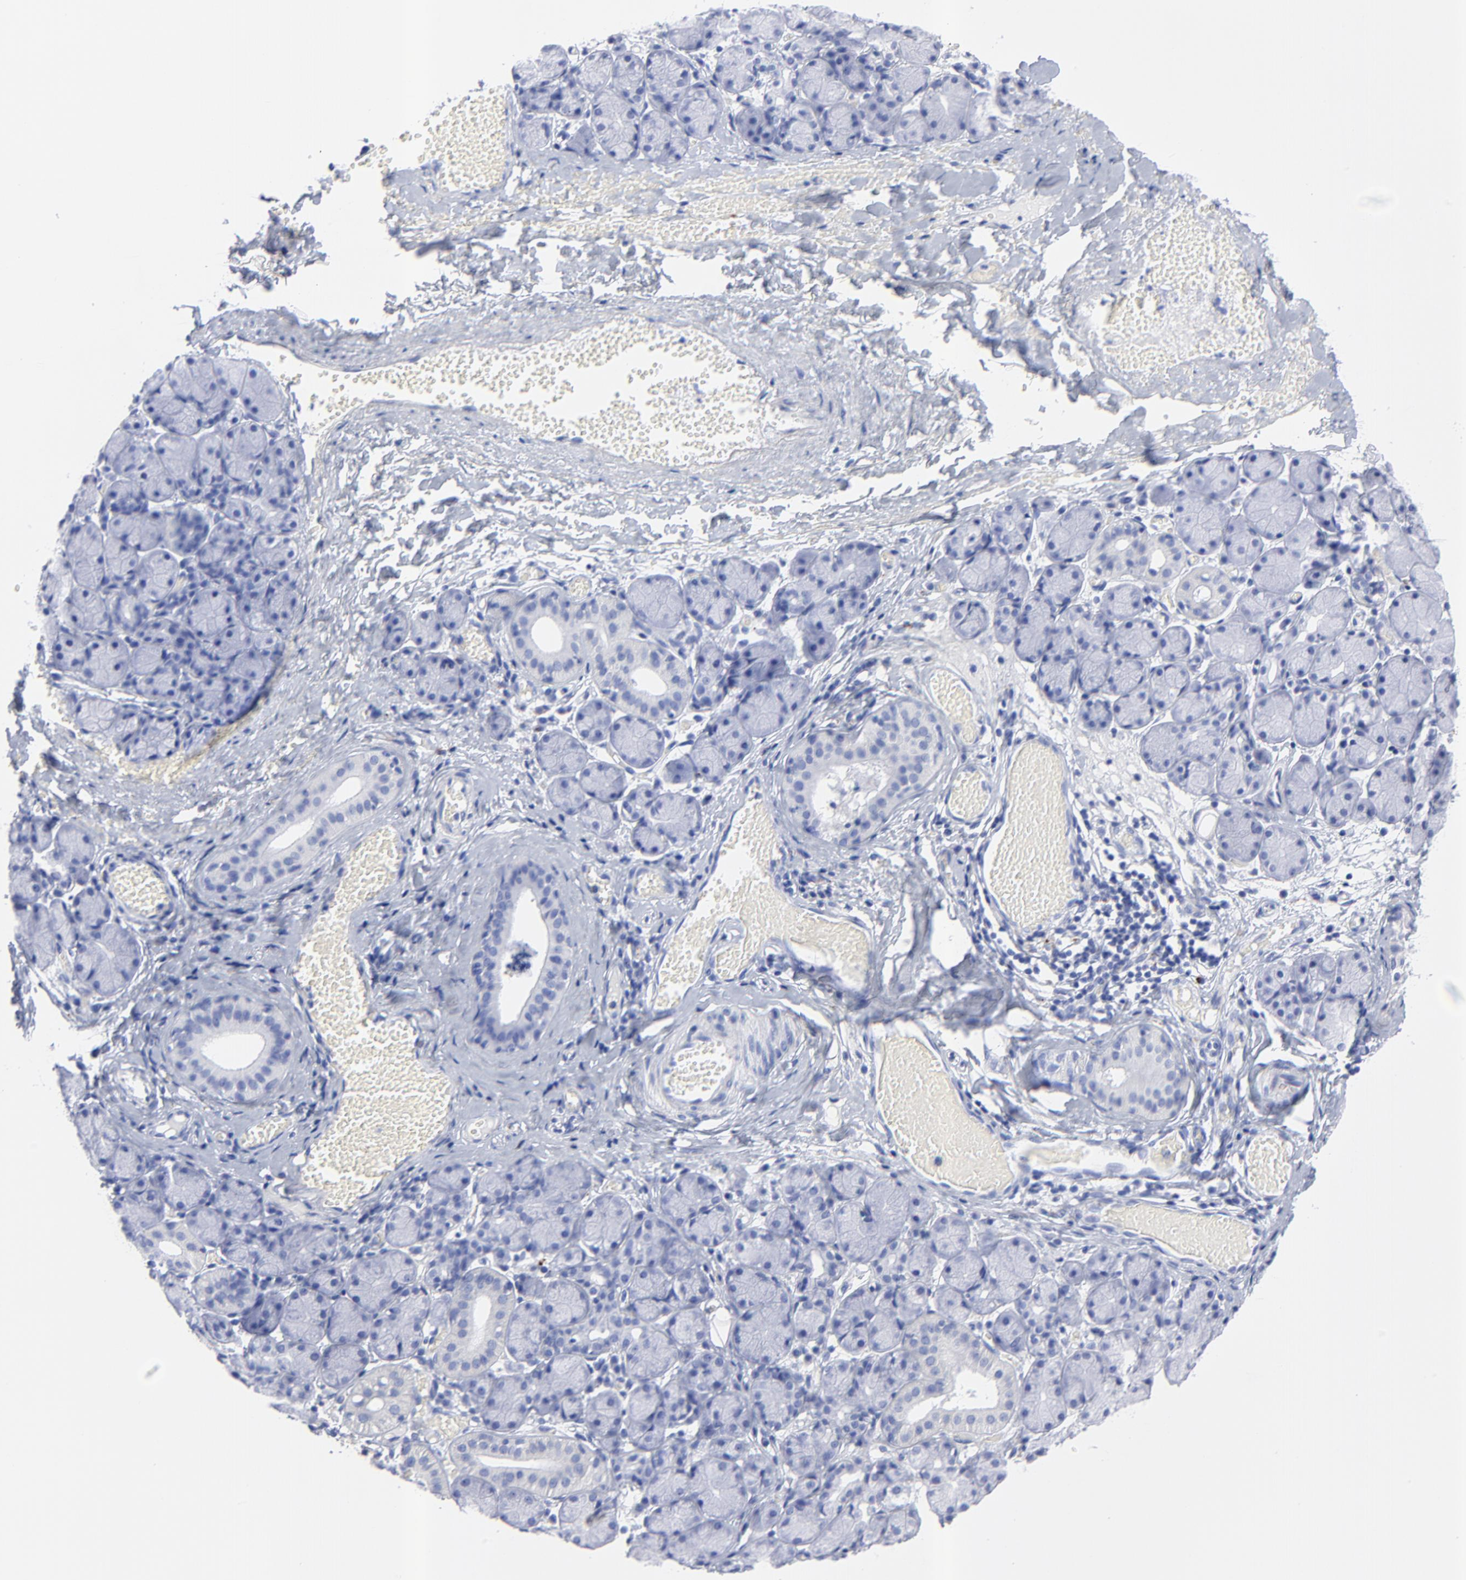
{"staining": {"intensity": "negative", "quantity": "none", "location": "none"}, "tissue": "salivary gland", "cell_type": "Glandular cells", "image_type": "normal", "snomed": [{"axis": "morphology", "description": "Normal tissue, NOS"}, {"axis": "topography", "description": "Salivary gland"}], "caption": "This is an immunohistochemistry histopathology image of unremarkable human salivary gland. There is no positivity in glandular cells.", "gene": "CPVL", "patient": {"sex": "female", "age": 24}}